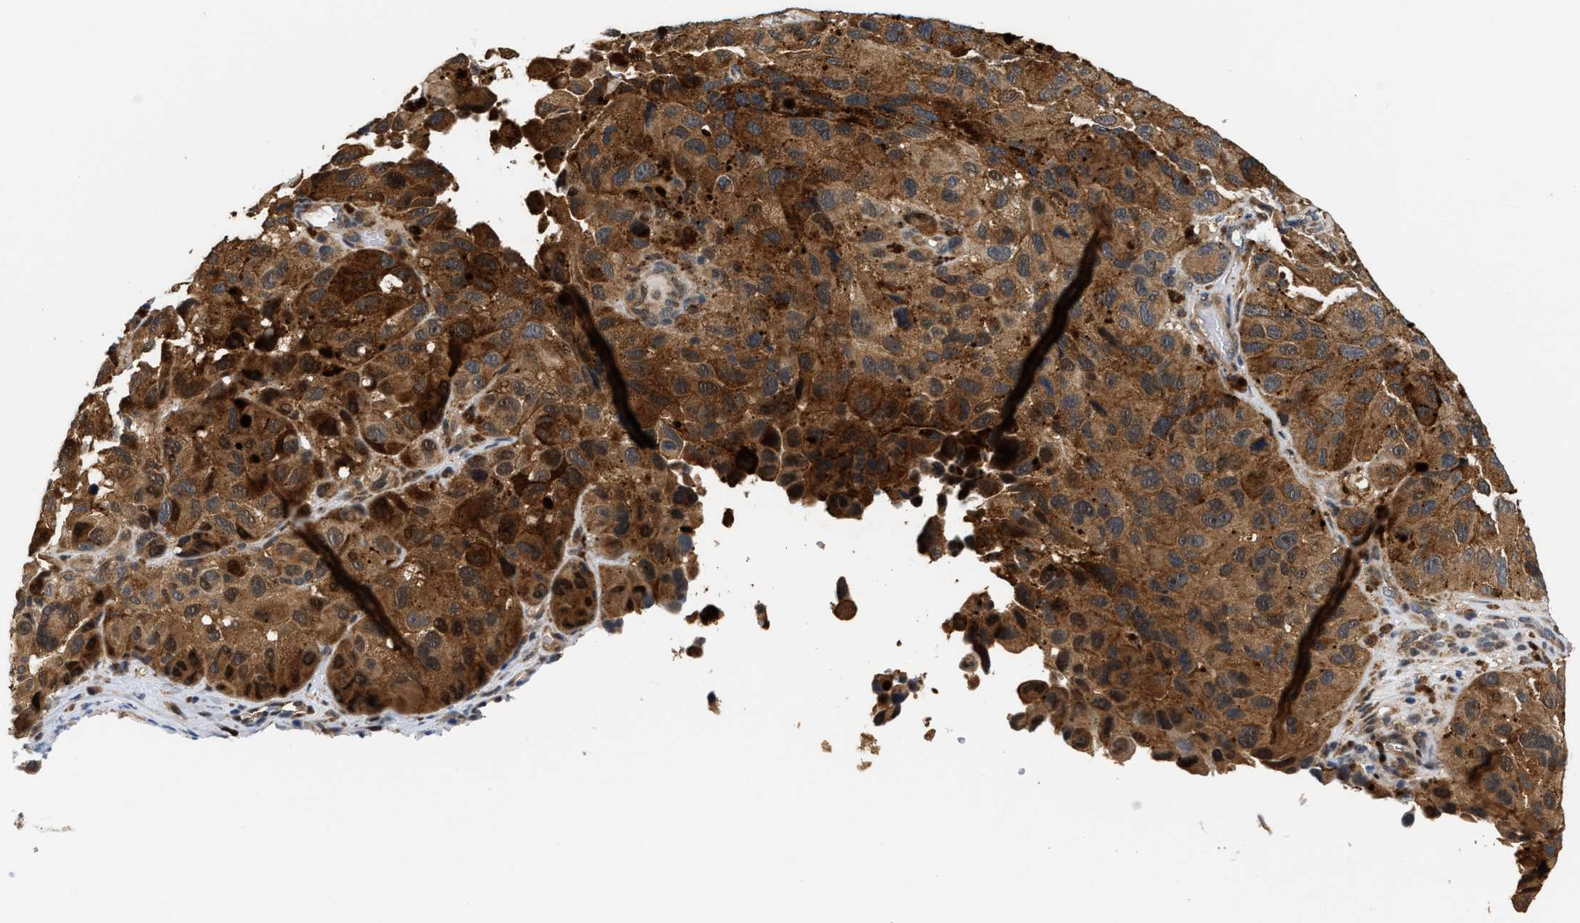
{"staining": {"intensity": "strong", "quantity": ">75%", "location": "cytoplasmic/membranous"}, "tissue": "melanoma", "cell_type": "Tumor cells", "image_type": "cancer", "snomed": [{"axis": "morphology", "description": "Malignant melanoma, NOS"}, {"axis": "topography", "description": "Skin"}], "caption": "Immunohistochemical staining of human malignant melanoma displays strong cytoplasmic/membranous protein expression in about >75% of tumor cells.", "gene": "LARP6", "patient": {"sex": "female", "age": 73}}